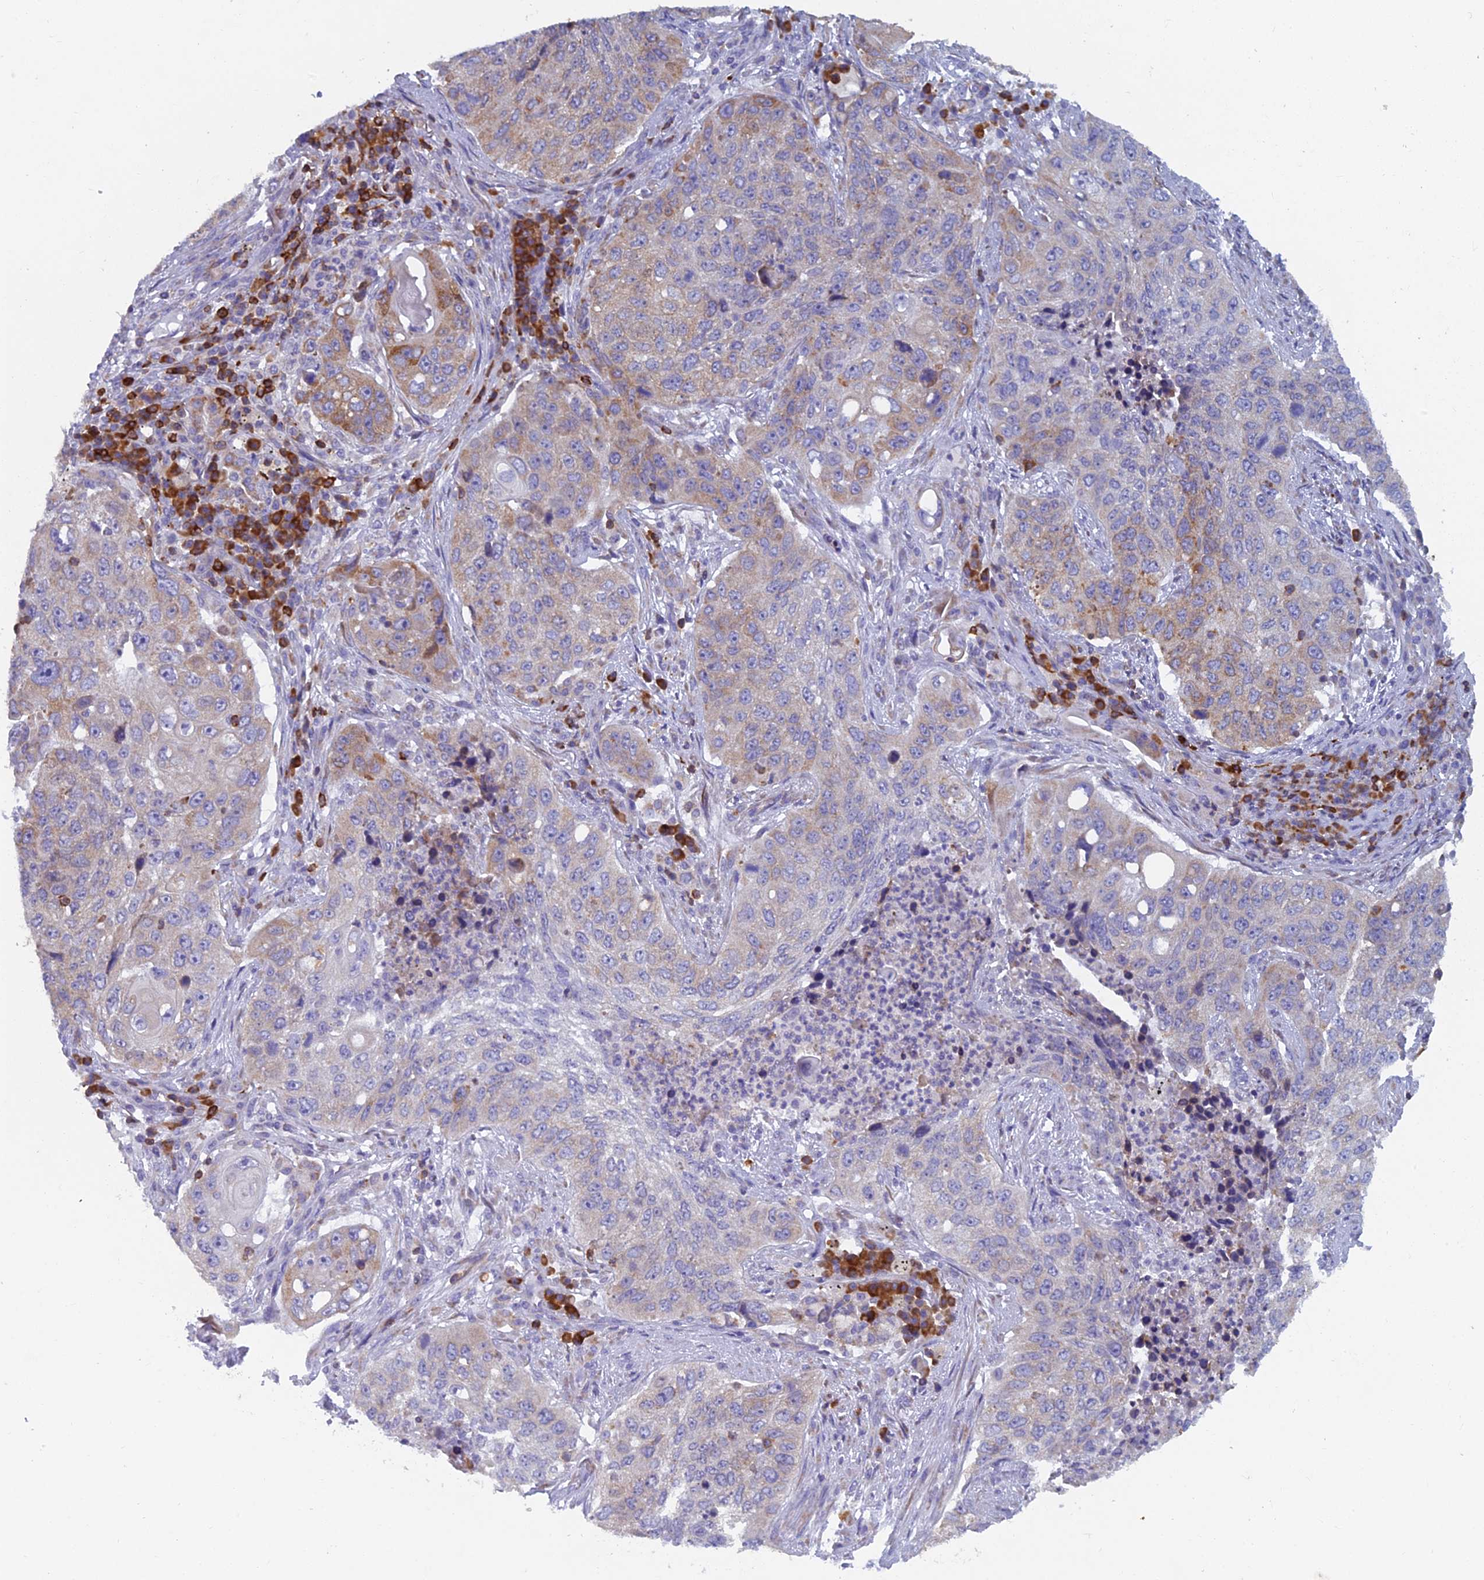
{"staining": {"intensity": "weak", "quantity": "25%-75%", "location": "cytoplasmic/membranous"}, "tissue": "lung cancer", "cell_type": "Tumor cells", "image_type": "cancer", "snomed": [{"axis": "morphology", "description": "Squamous cell carcinoma, NOS"}, {"axis": "topography", "description": "Lung"}], "caption": "Immunohistochemistry photomicrograph of neoplastic tissue: squamous cell carcinoma (lung) stained using immunohistochemistry reveals low levels of weak protein expression localized specifically in the cytoplasmic/membranous of tumor cells, appearing as a cytoplasmic/membranous brown color.", "gene": "ABI3BP", "patient": {"sex": "female", "age": 63}}